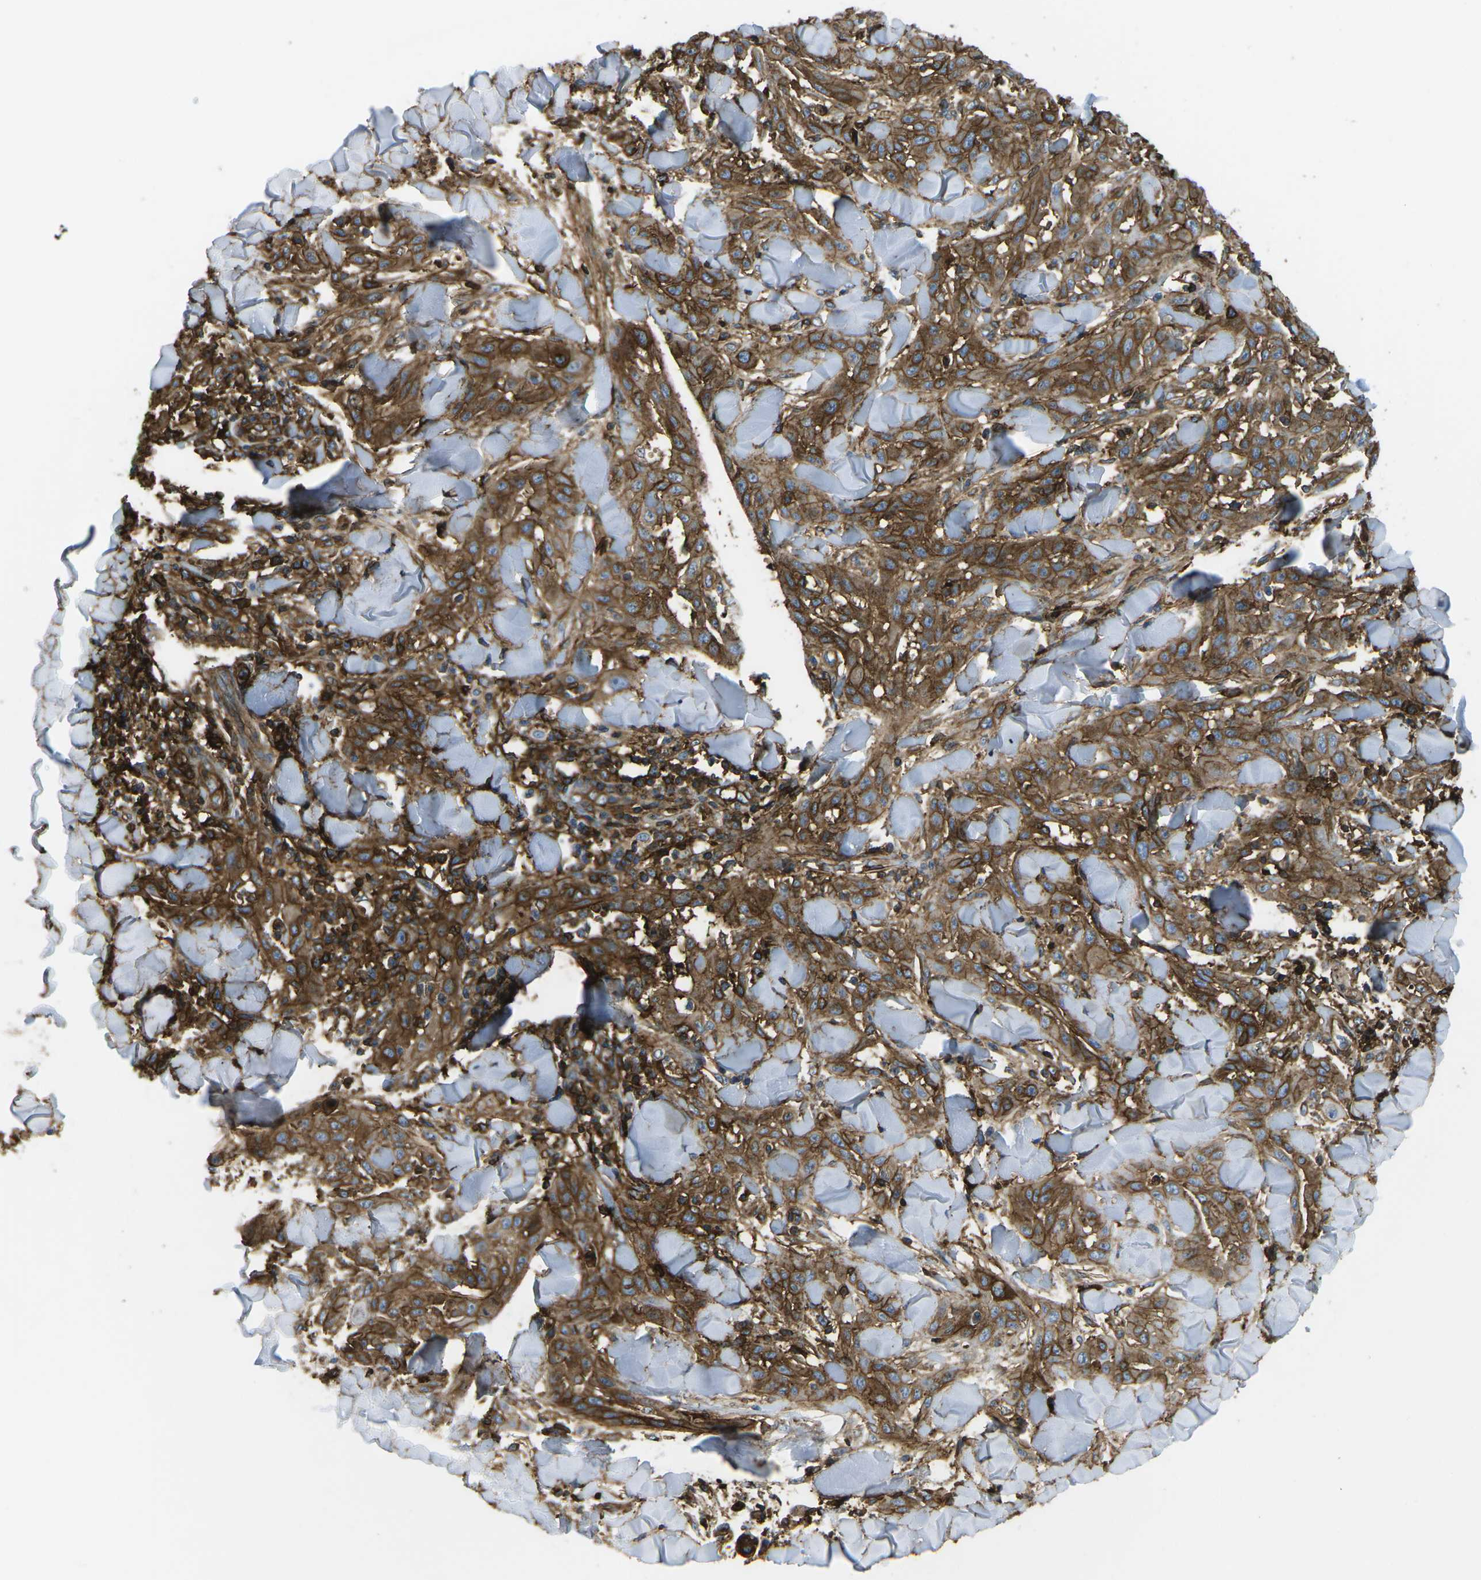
{"staining": {"intensity": "moderate", "quantity": ">75%", "location": "cytoplasmic/membranous"}, "tissue": "skin cancer", "cell_type": "Tumor cells", "image_type": "cancer", "snomed": [{"axis": "morphology", "description": "Squamous cell carcinoma, NOS"}, {"axis": "topography", "description": "Skin"}], "caption": "The photomicrograph demonstrates a brown stain indicating the presence of a protein in the cytoplasmic/membranous of tumor cells in skin squamous cell carcinoma.", "gene": "HLA-B", "patient": {"sex": "male", "age": 24}}